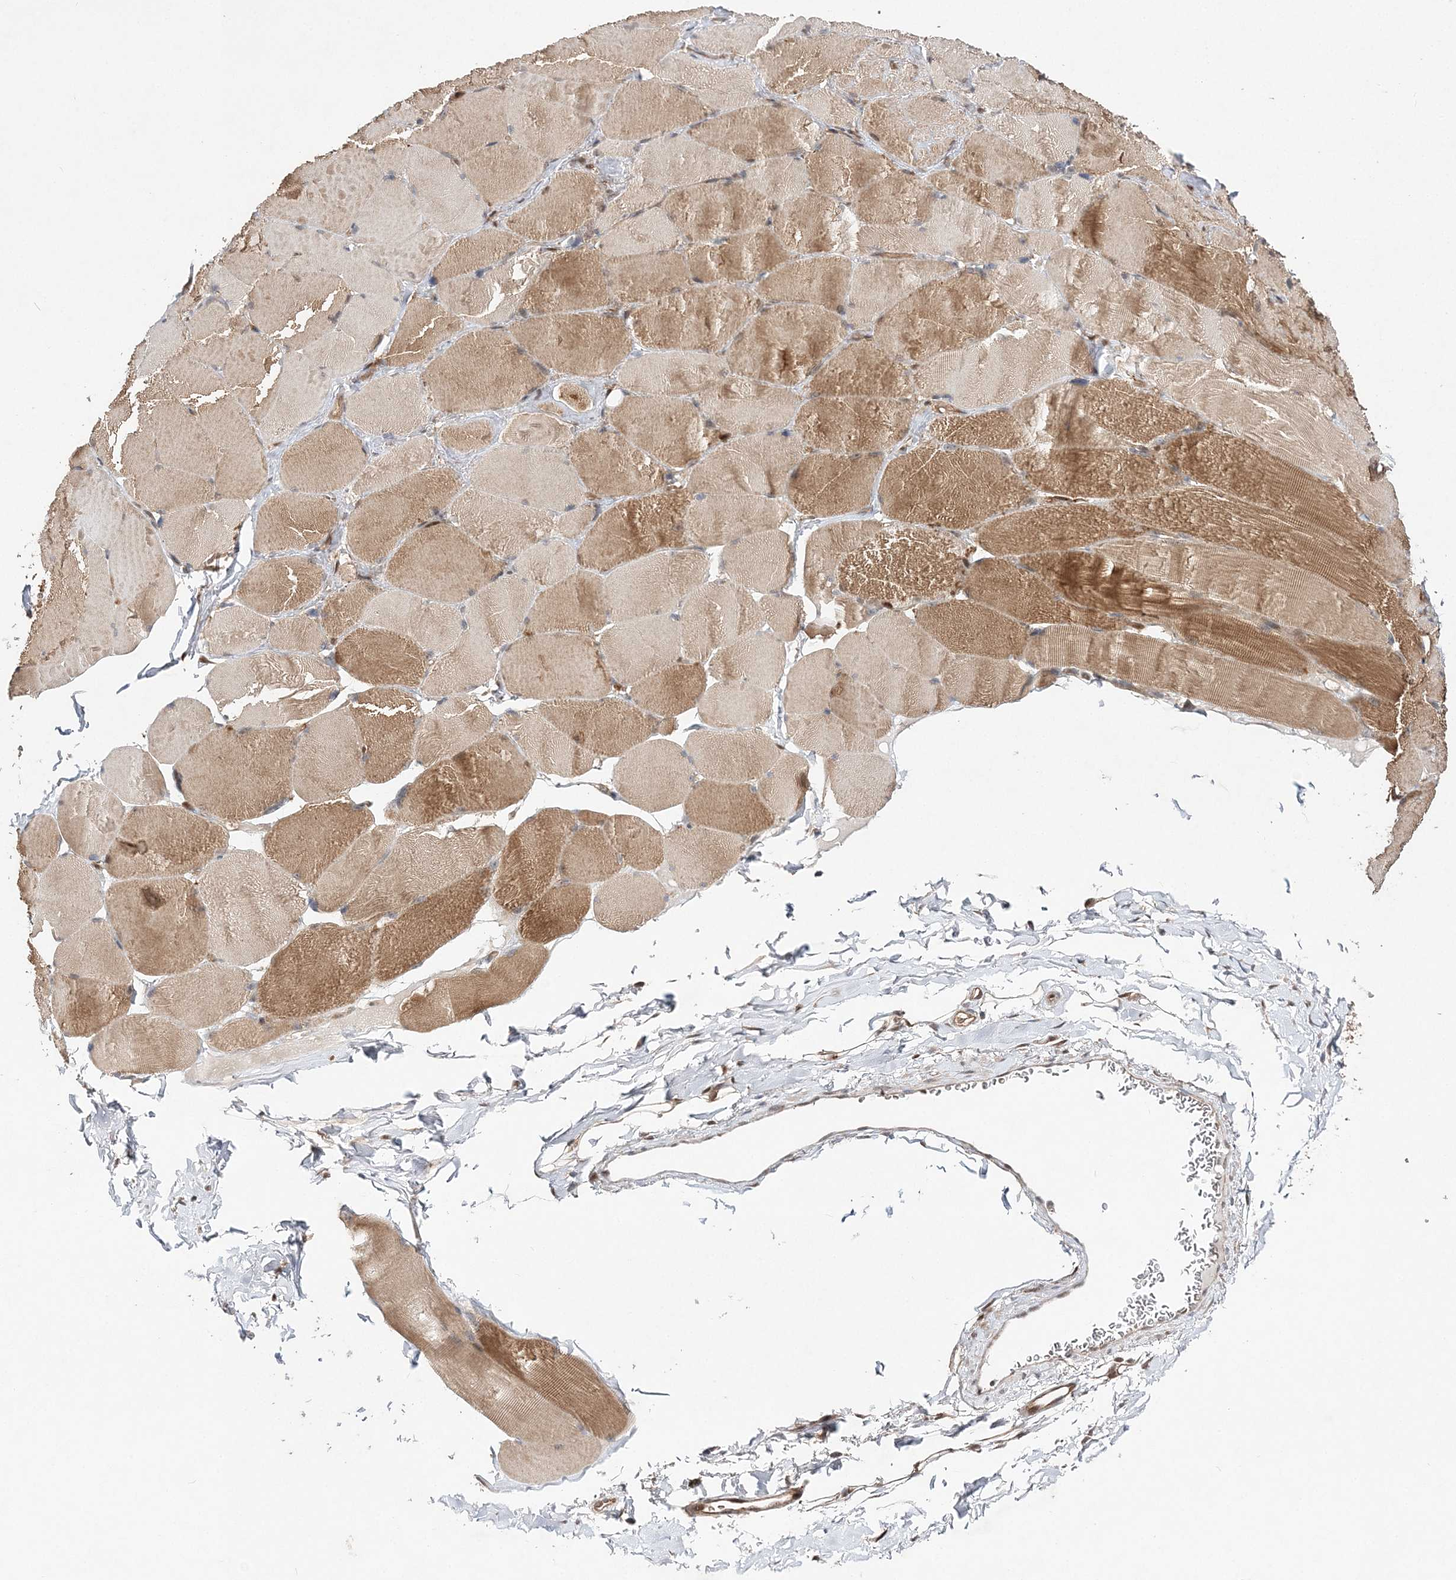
{"staining": {"intensity": "moderate", "quantity": "25%-75%", "location": "cytoplasmic/membranous"}, "tissue": "skeletal muscle", "cell_type": "Myocytes", "image_type": "normal", "snomed": [{"axis": "morphology", "description": "Normal tissue, NOS"}, {"axis": "topography", "description": "Skin"}, {"axis": "topography", "description": "Skeletal muscle"}], "caption": "A high-resolution micrograph shows immunohistochemistry staining of unremarkable skeletal muscle, which shows moderate cytoplasmic/membranous expression in approximately 25%-75% of myocytes. Using DAB (brown) and hematoxylin (blue) stains, captured at high magnification using brightfield microscopy.", "gene": "NIF3L1", "patient": {"sex": "male", "age": 83}}